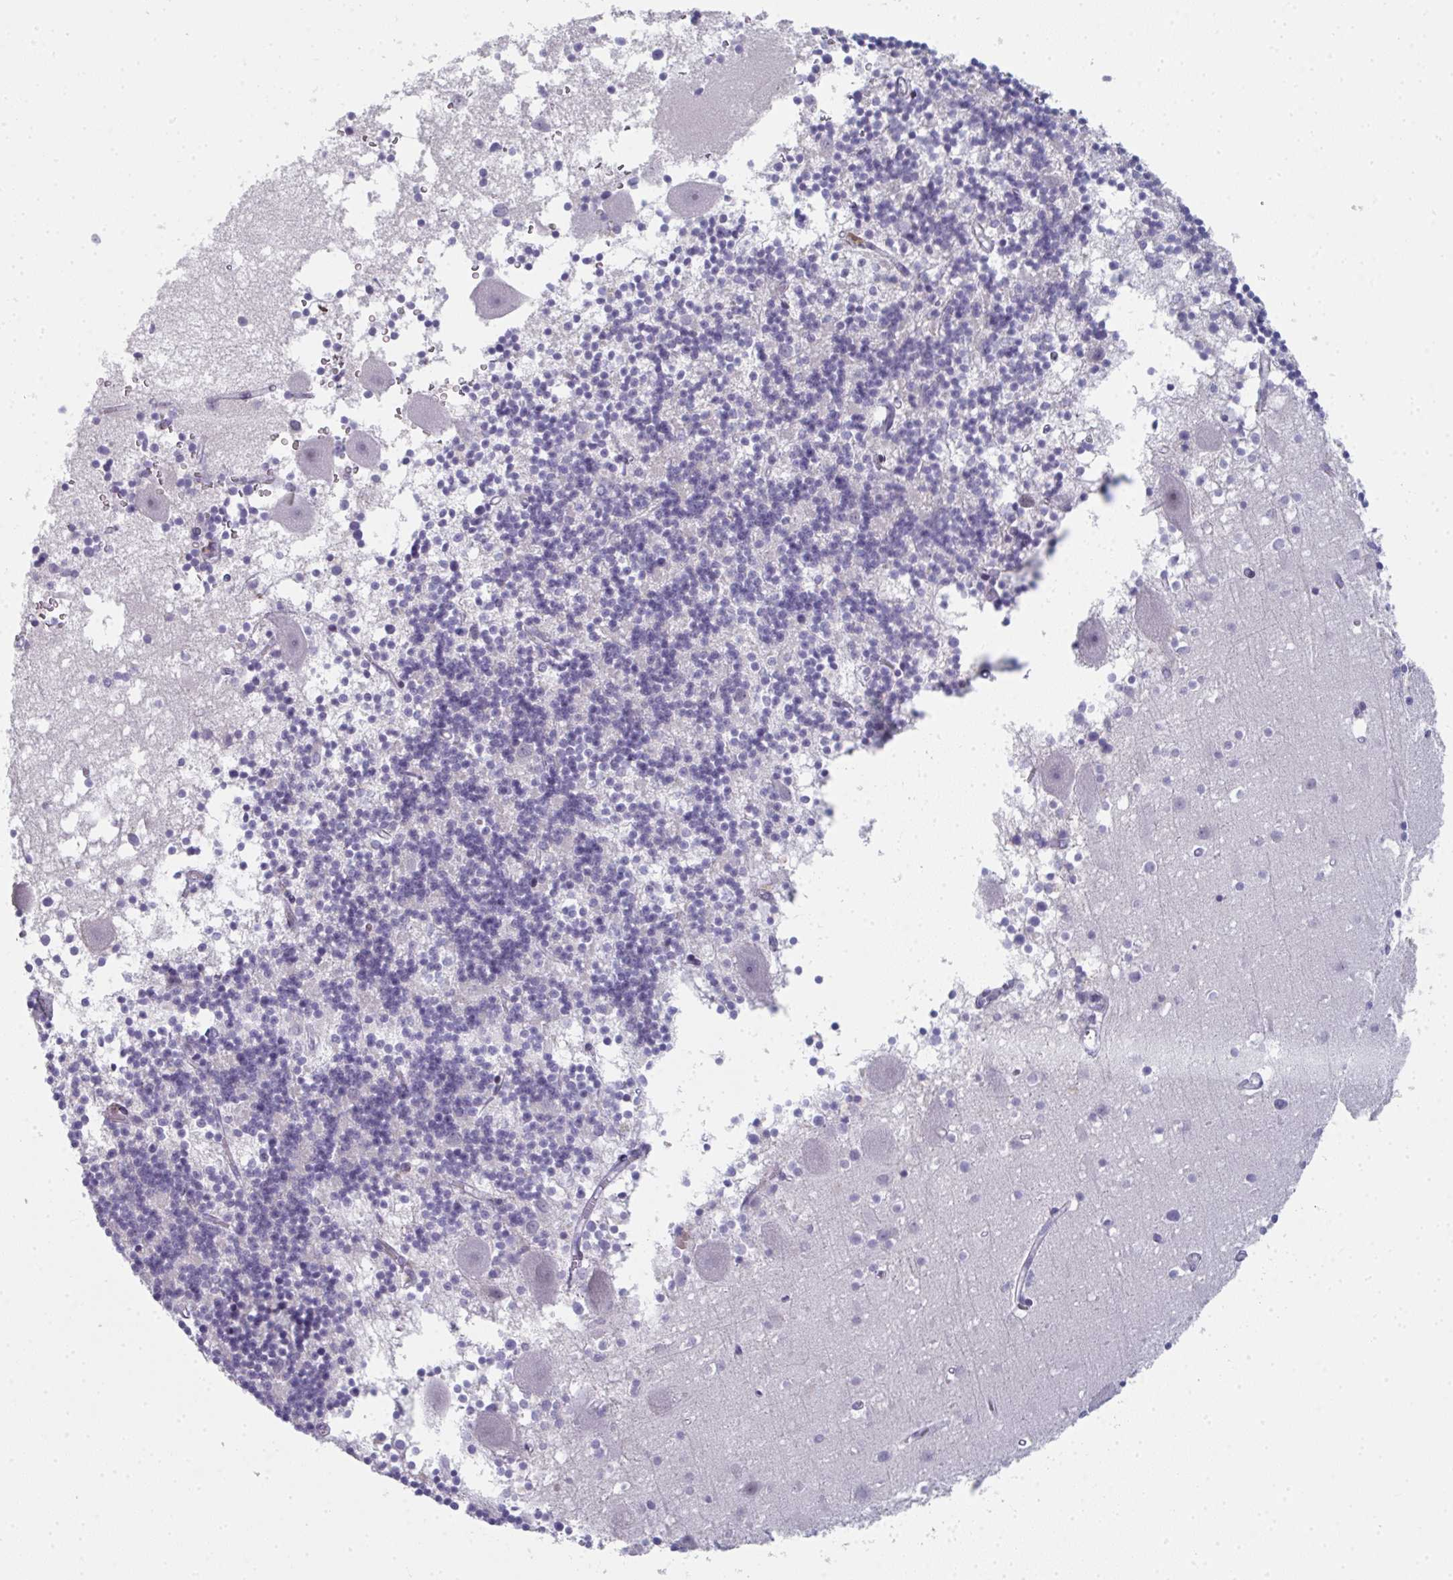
{"staining": {"intensity": "negative", "quantity": "none", "location": "none"}, "tissue": "cerebellum", "cell_type": "Cells in granular layer", "image_type": "normal", "snomed": [{"axis": "morphology", "description": "Normal tissue, NOS"}, {"axis": "topography", "description": "Cerebellum"}], "caption": "The image reveals no significant expression in cells in granular layer of cerebellum.", "gene": "A1CF", "patient": {"sex": "male", "age": 54}}